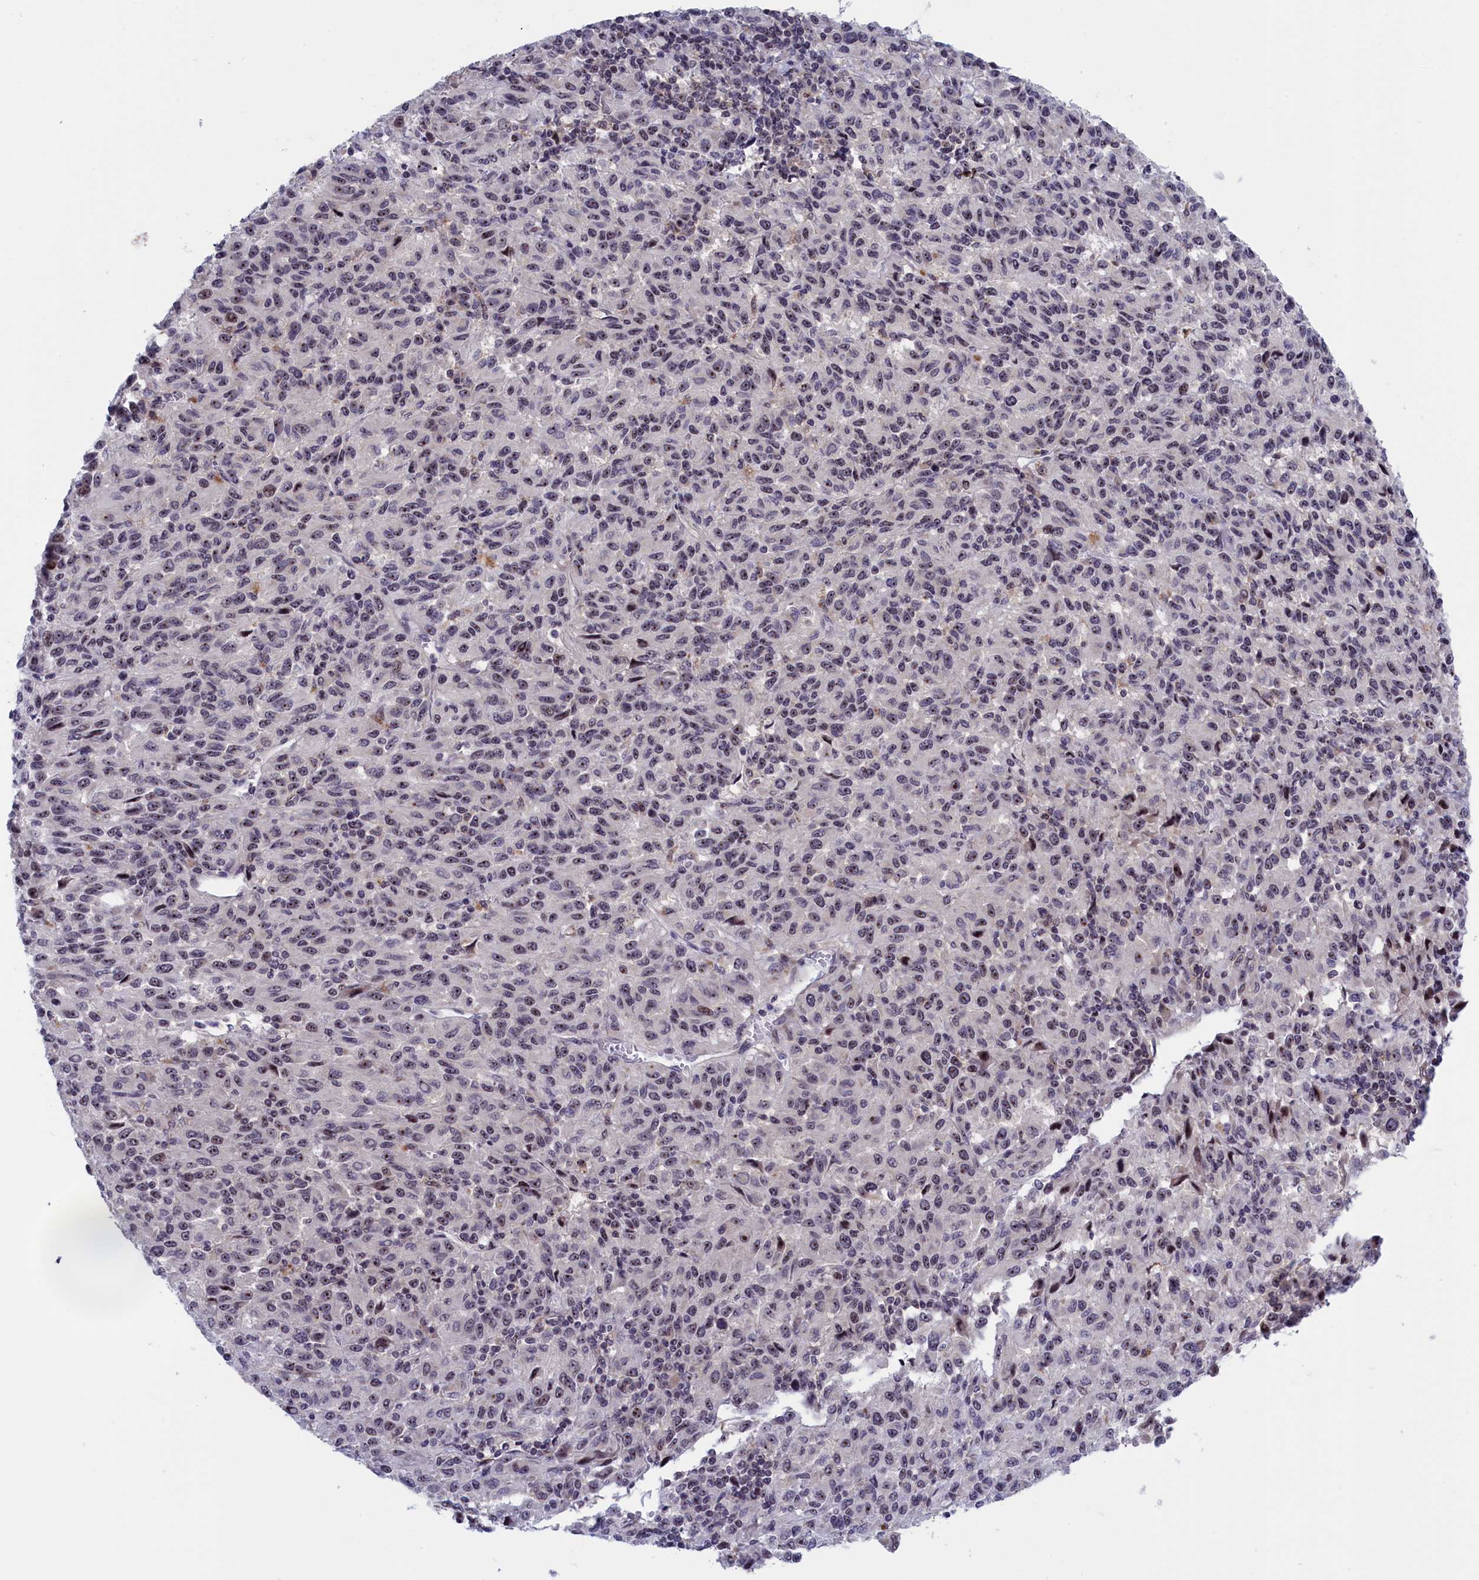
{"staining": {"intensity": "weak", "quantity": "25%-75%", "location": "nuclear"}, "tissue": "melanoma", "cell_type": "Tumor cells", "image_type": "cancer", "snomed": [{"axis": "morphology", "description": "Malignant melanoma, Metastatic site"}, {"axis": "topography", "description": "Lung"}], "caption": "Human malignant melanoma (metastatic site) stained for a protein (brown) displays weak nuclear positive positivity in about 25%-75% of tumor cells.", "gene": "PPAN", "patient": {"sex": "male", "age": 64}}